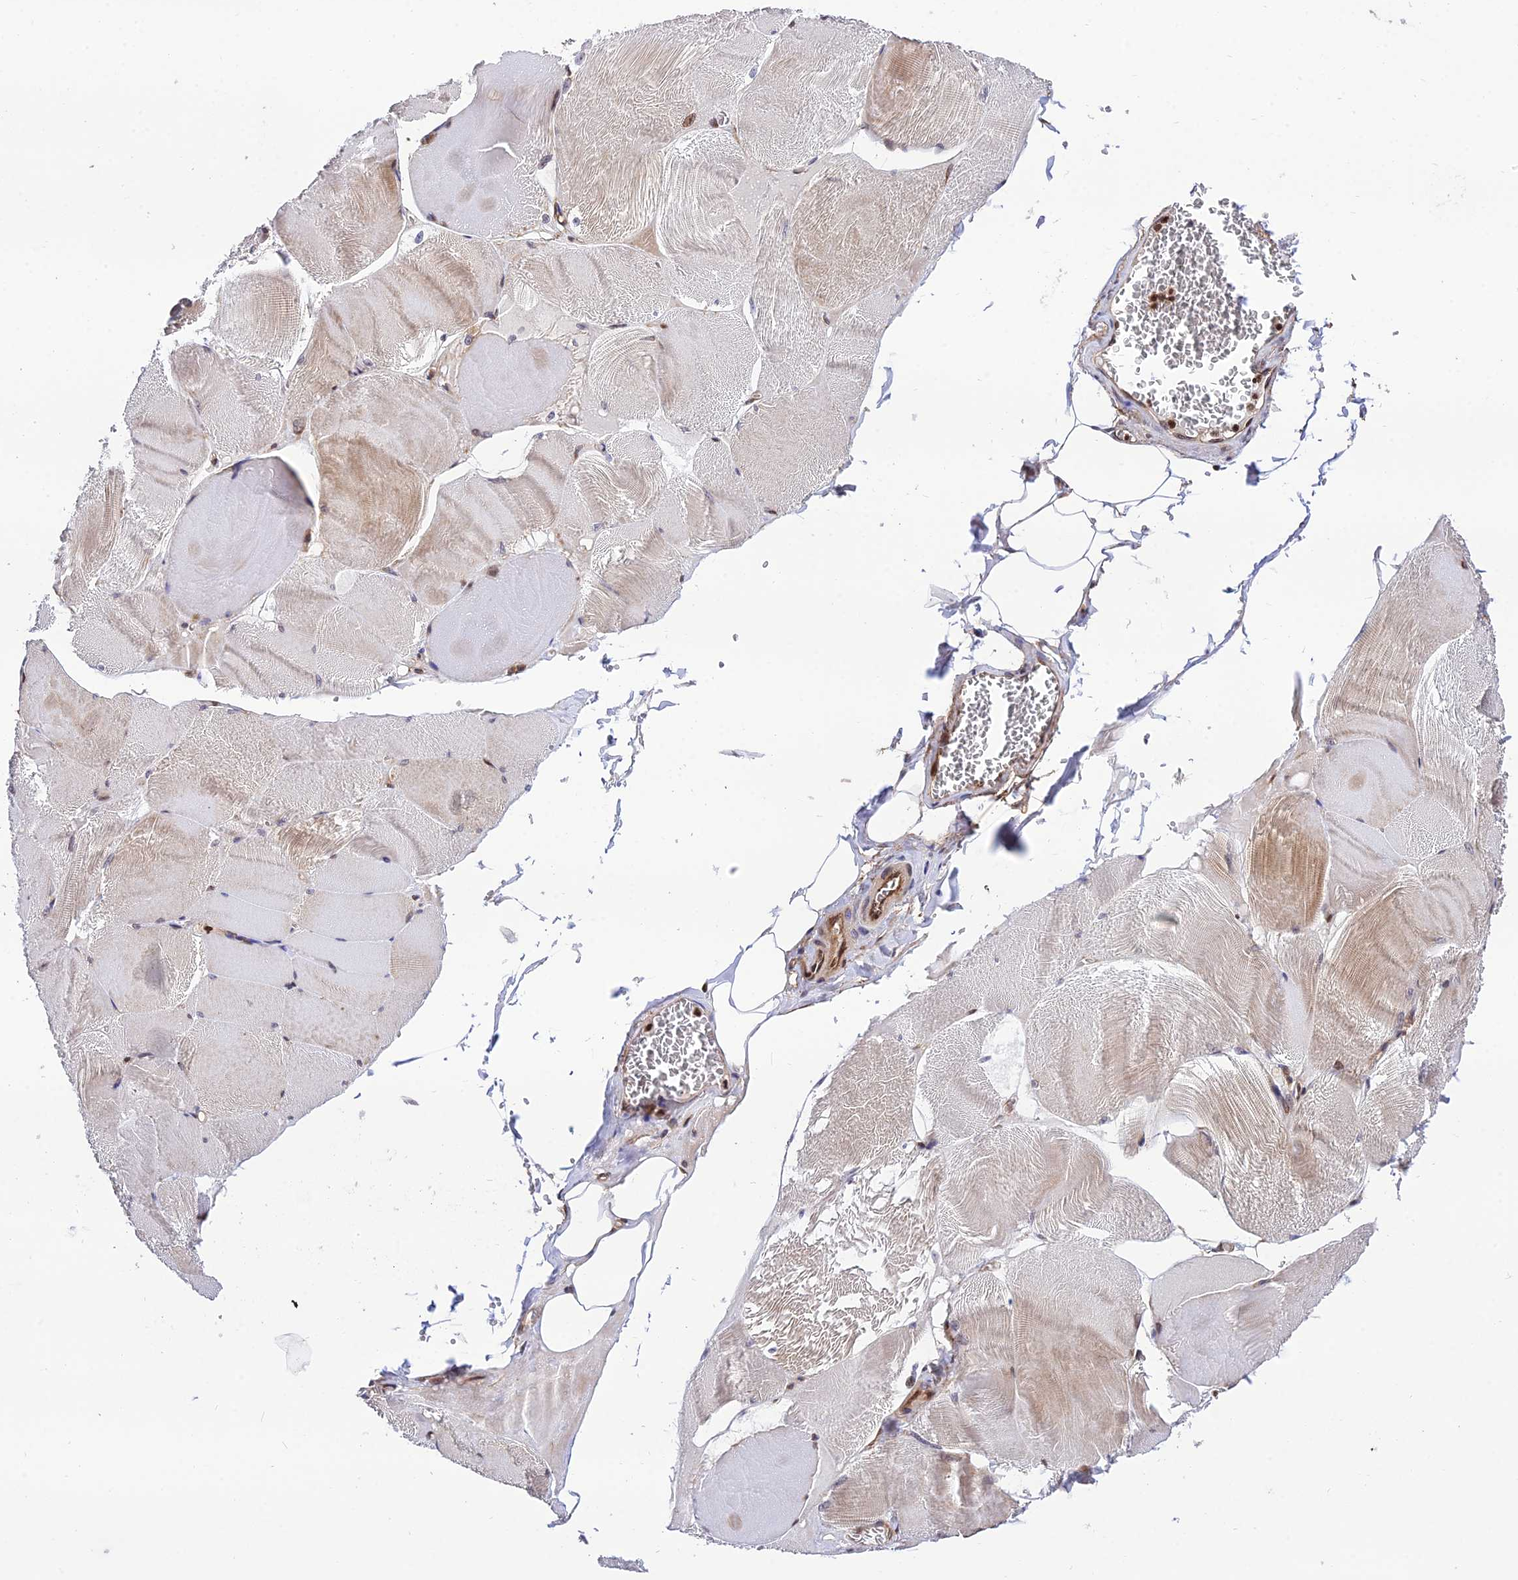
{"staining": {"intensity": "moderate", "quantity": "25%-75%", "location": "cytoplasmic/membranous"}, "tissue": "skeletal muscle", "cell_type": "Myocytes", "image_type": "normal", "snomed": [{"axis": "morphology", "description": "Normal tissue, NOS"}, {"axis": "morphology", "description": "Basal cell carcinoma"}, {"axis": "topography", "description": "Skeletal muscle"}], "caption": "Moderate cytoplasmic/membranous protein expression is appreciated in about 25%-75% of myocytes in skeletal muscle.", "gene": "SMG6", "patient": {"sex": "female", "age": 64}}